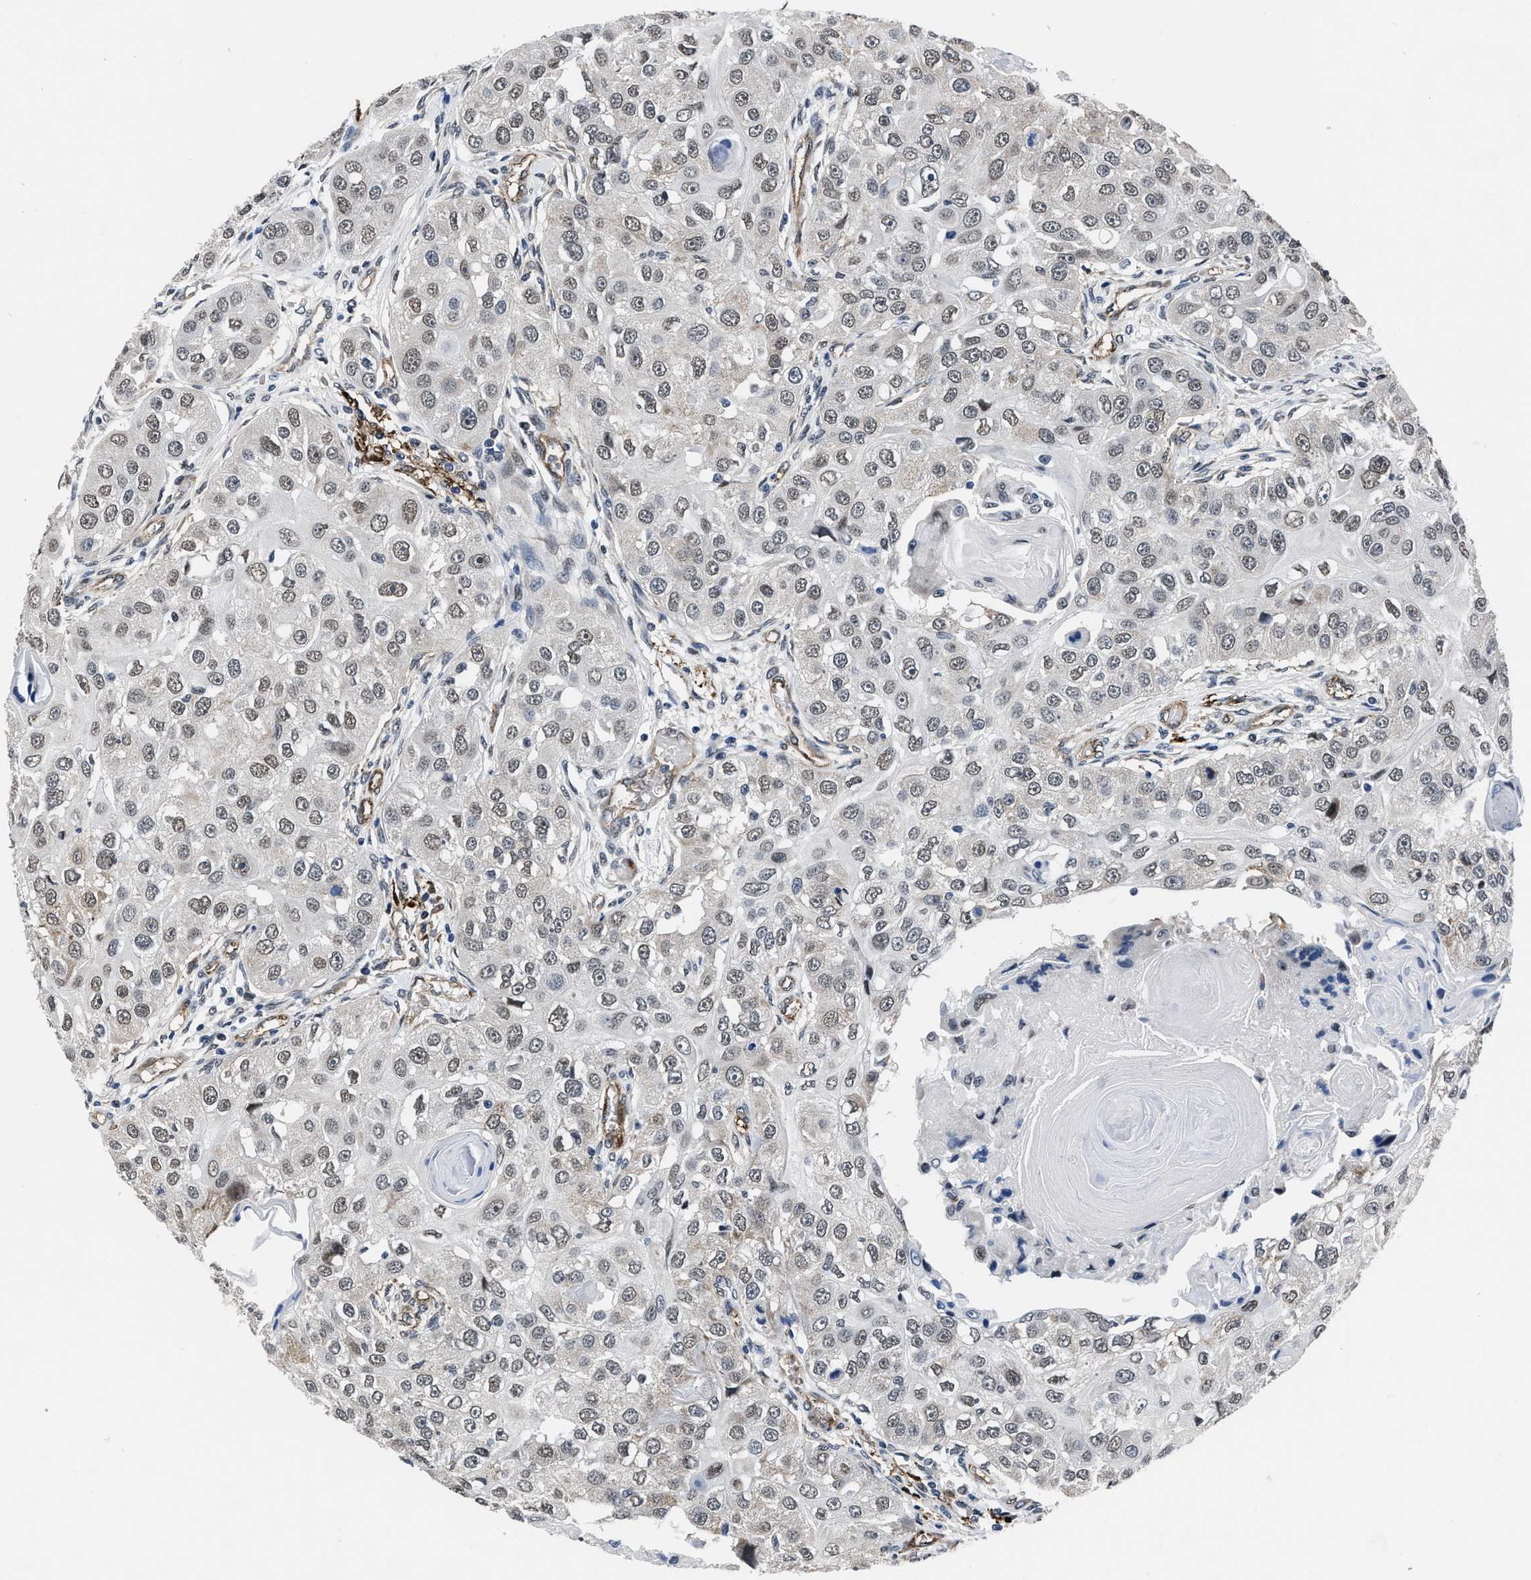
{"staining": {"intensity": "weak", "quantity": "25%-75%", "location": "nuclear"}, "tissue": "head and neck cancer", "cell_type": "Tumor cells", "image_type": "cancer", "snomed": [{"axis": "morphology", "description": "Normal tissue, NOS"}, {"axis": "morphology", "description": "Squamous cell carcinoma, NOS"}, {"axis": "topography", "description": "Skeletal muscle"}, {"axis": "topography", "description": "Head-Neck"}], "caption": "Weak nuclear expression is appreciated in approximately 25%-75% of tumor cells in head and neck cancer (squamous cell carcinoma). Nuclei are stained in blue.", "gene": "MARCKSL1", "patient": {"sex": "male", "age": 51}}